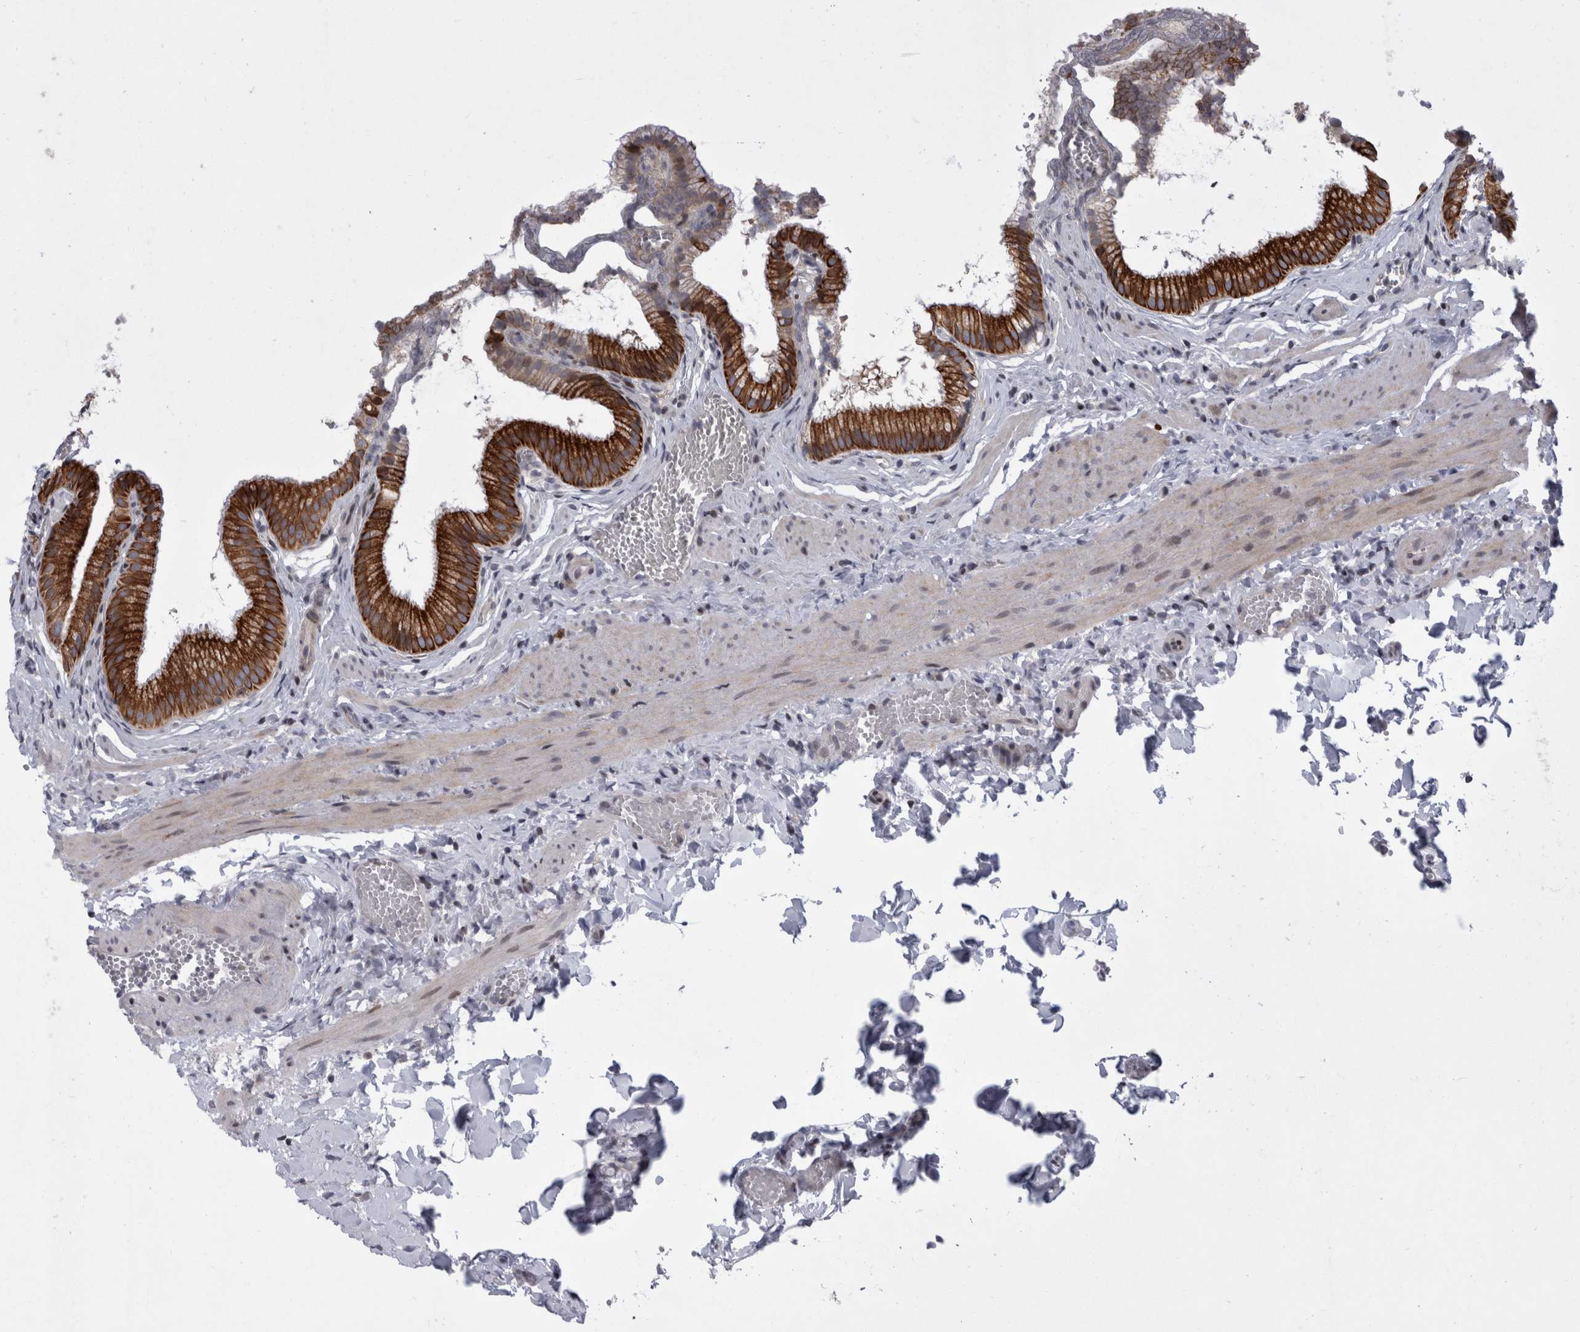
{"staining": {"intensity": "strong", "quantity": ">75%", "location": "cytoplasmic/membranous"}, "tissue": "gallbladder", "cell_type": "Glandular cells", "image_type": "normal", "snomed": [{"axis": "morphology", "description": "Normal tissue, NOS"}, {"axis": "topography", "description": "Gallbladder"}], "caption": "Immunohistochemical staining of normal human gallbladder displays >75% levels of strong cytoplasmic/membranous protein staining in approximately >75% of glandular cells.", "gene": "UTP25", "patient": {"sex": "male", "age": 38}}